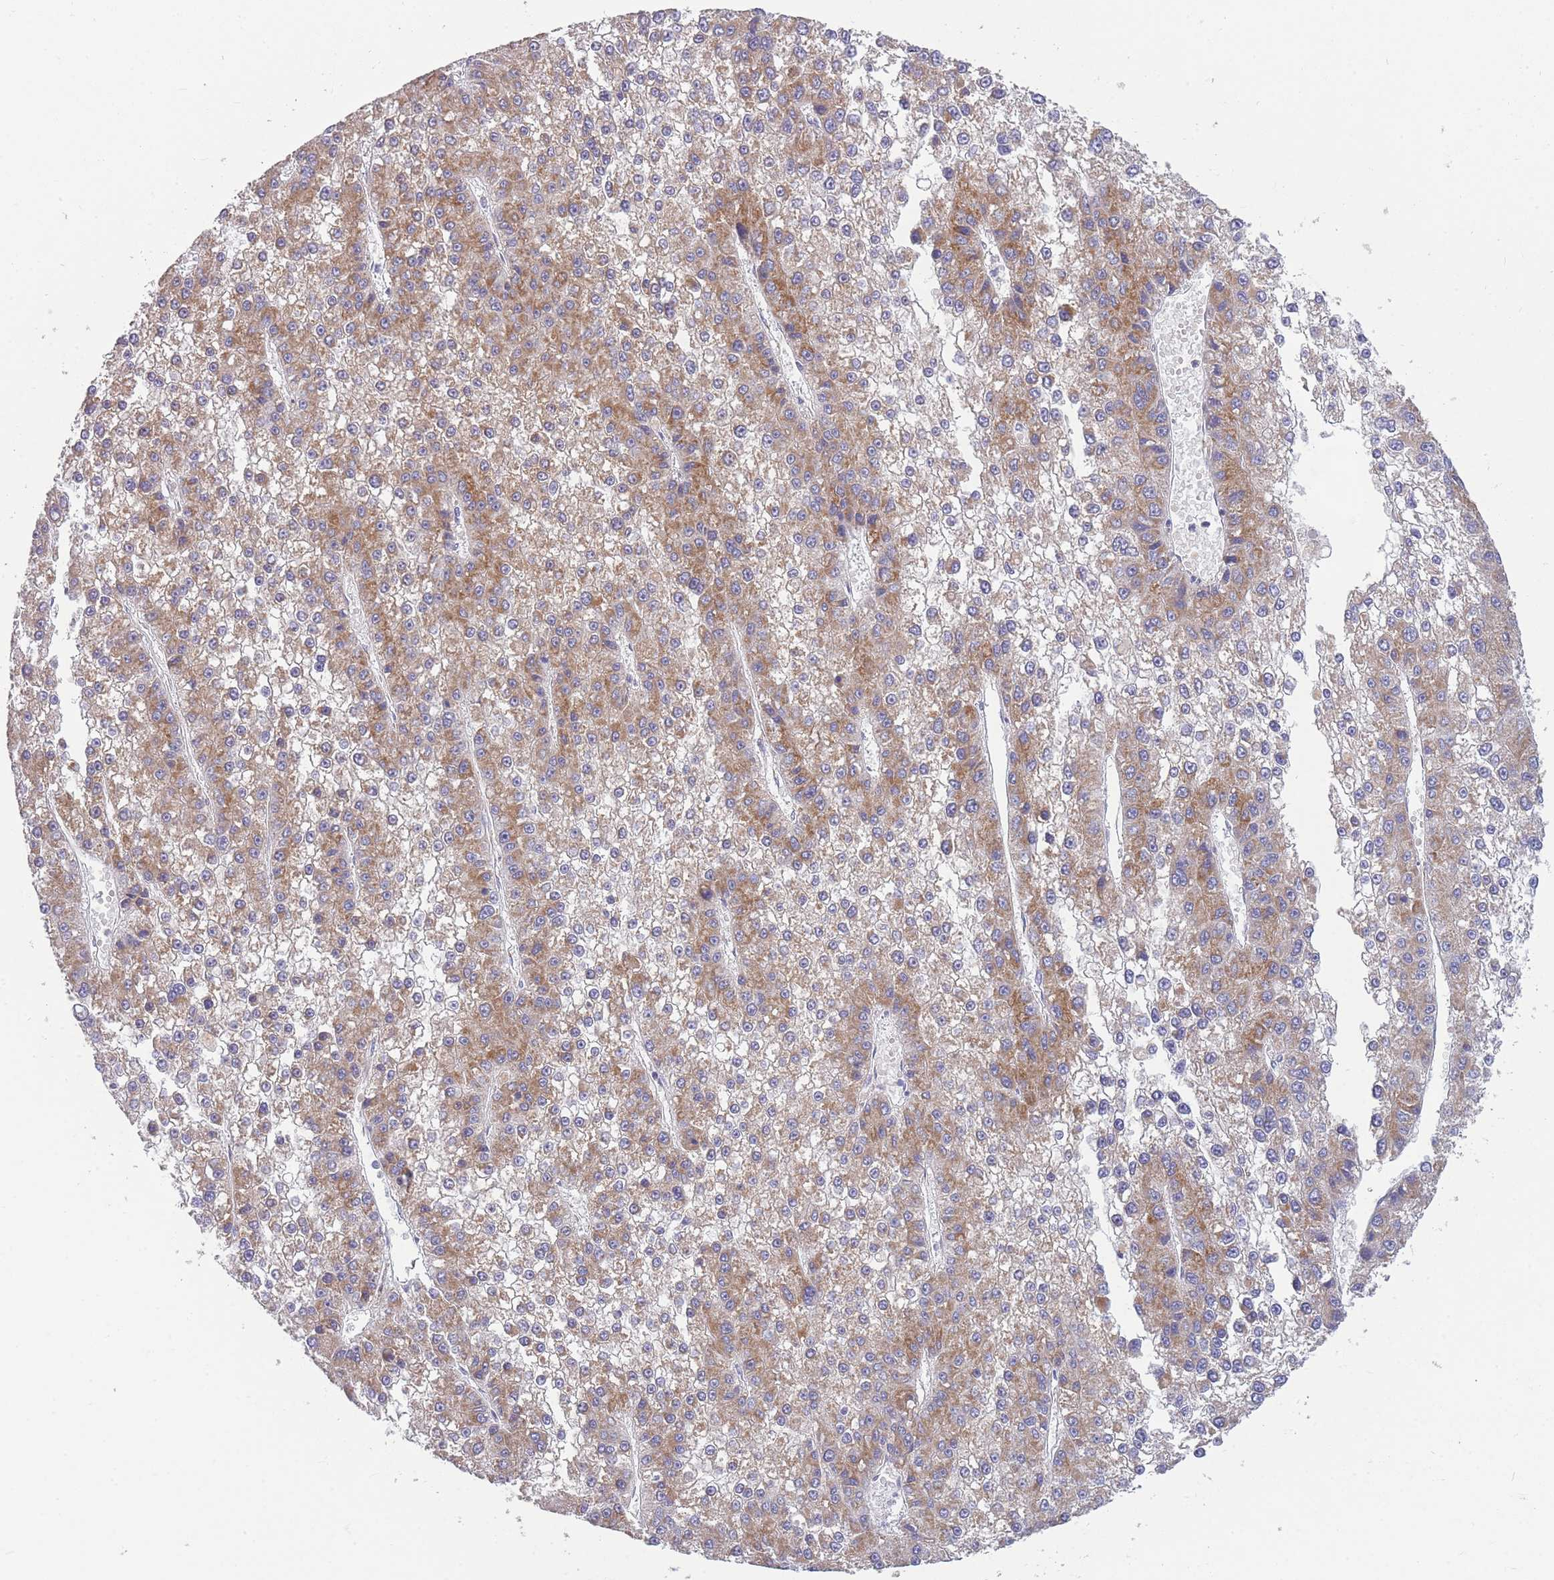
{"staining": {"intensity": "moderate", "quantity": ">75%", "location": "cytoplasmic/membranous"}, "tissue": "liver cancer", "cell_type": "Tumor cells", "image_type": "cancer", "snomed": [{"axis": "morphology", "description": "Carcinoma, Hepatocellular, NOS"}, {"axis": "topography", "description": "Liver"}], "caption": "Immunohistochemical staining of human hepatocellular carcinoma (liver) reveals moderate cytoplasmic/membranous protein positivity in about >75% of tumor cells.", "gene": "MRPS11", "patient": {"sex": "female", "age": 73}}